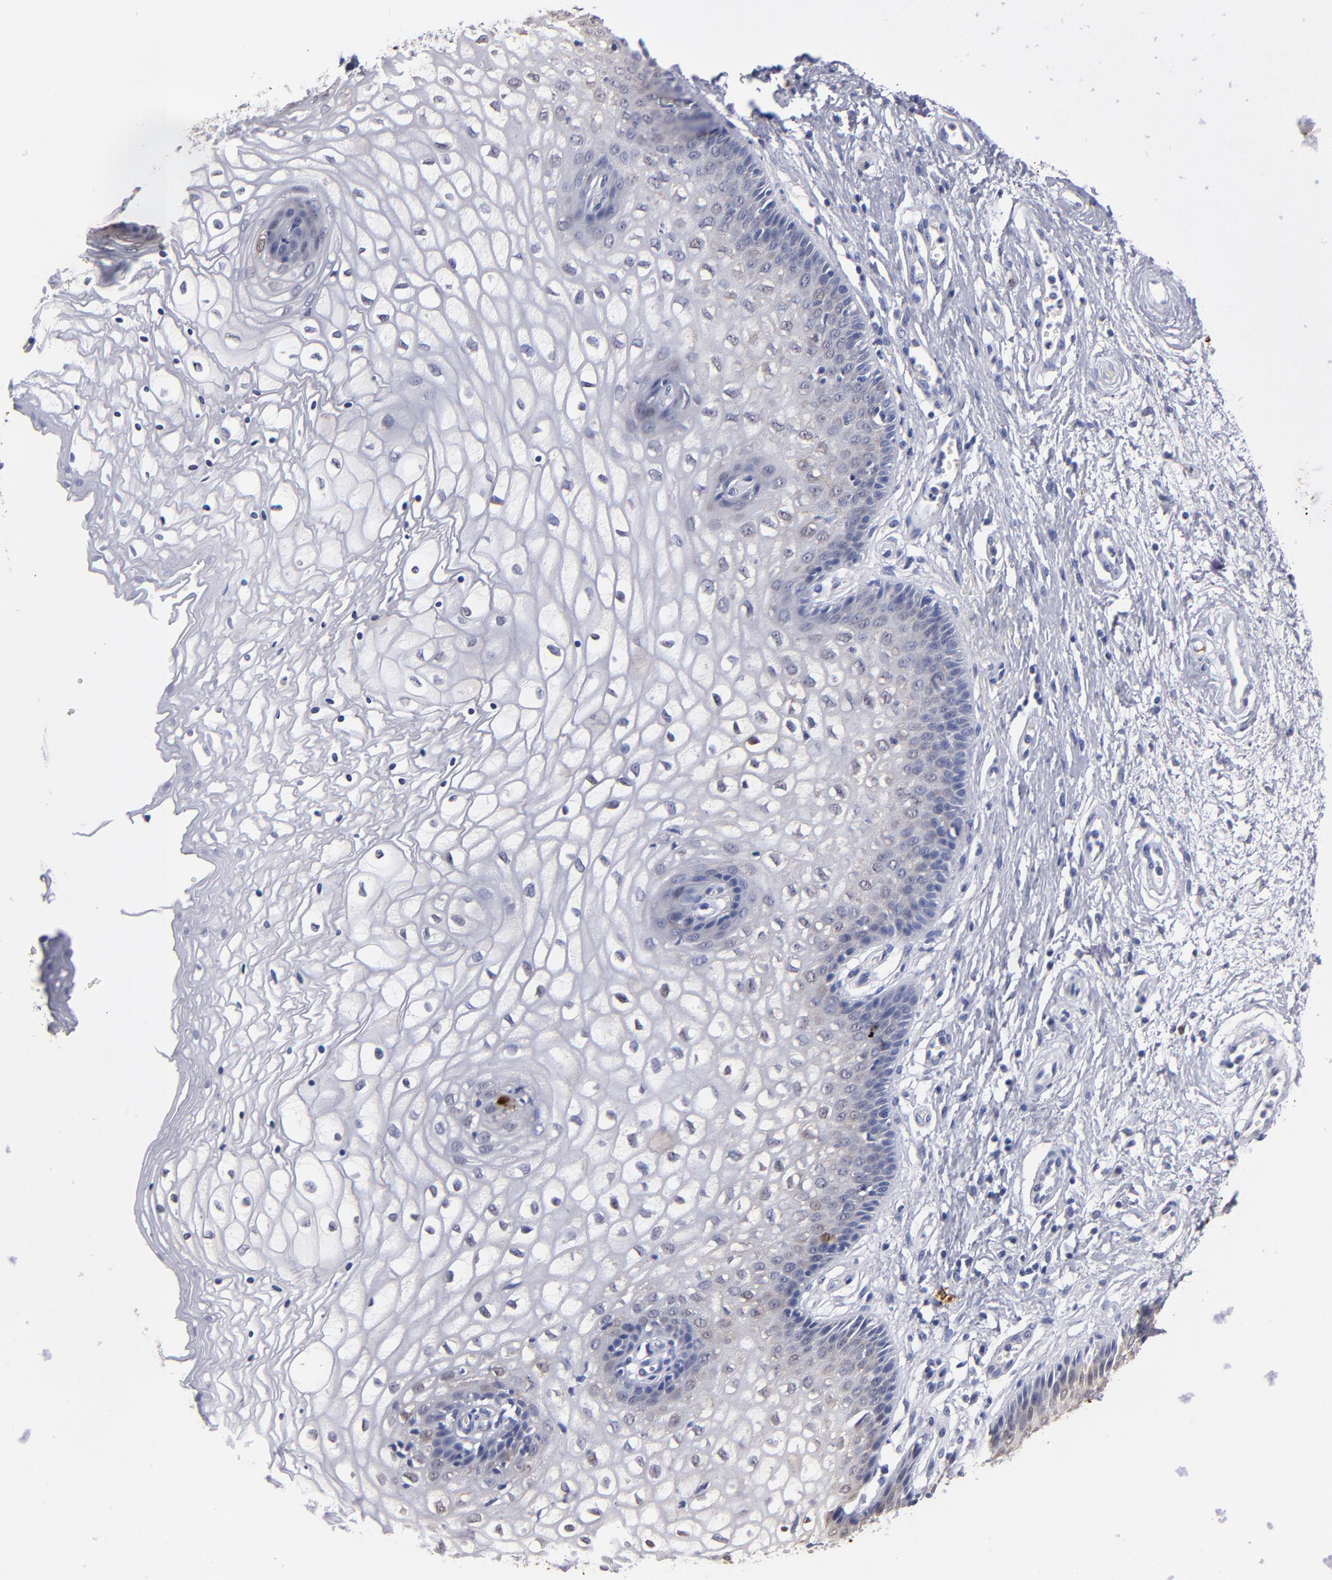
{"staining": {"intensity": "weak", "quantity": "<25%", "location": "cytoplasmic/membranous,nuclear"}, "tissue": "vagina", "cell_type": "Squamous epithelial cells", "image_type": "normal", "snomed": [{"axis": "morphology", "description": "Normal tissue, NOS"}, {"axis": "topography", "description": "Vagina"}], "caption": "An immunohistochemistry (IHC) histopathology image of normal vagina is shown. There is no staining in squamous epithelial cells of vagina. (Immunohistochemistry (ihc), brightfield microscopy, high magnification).", "gene": "FABP4", "patient": {"sex": "female", "age": 34}}